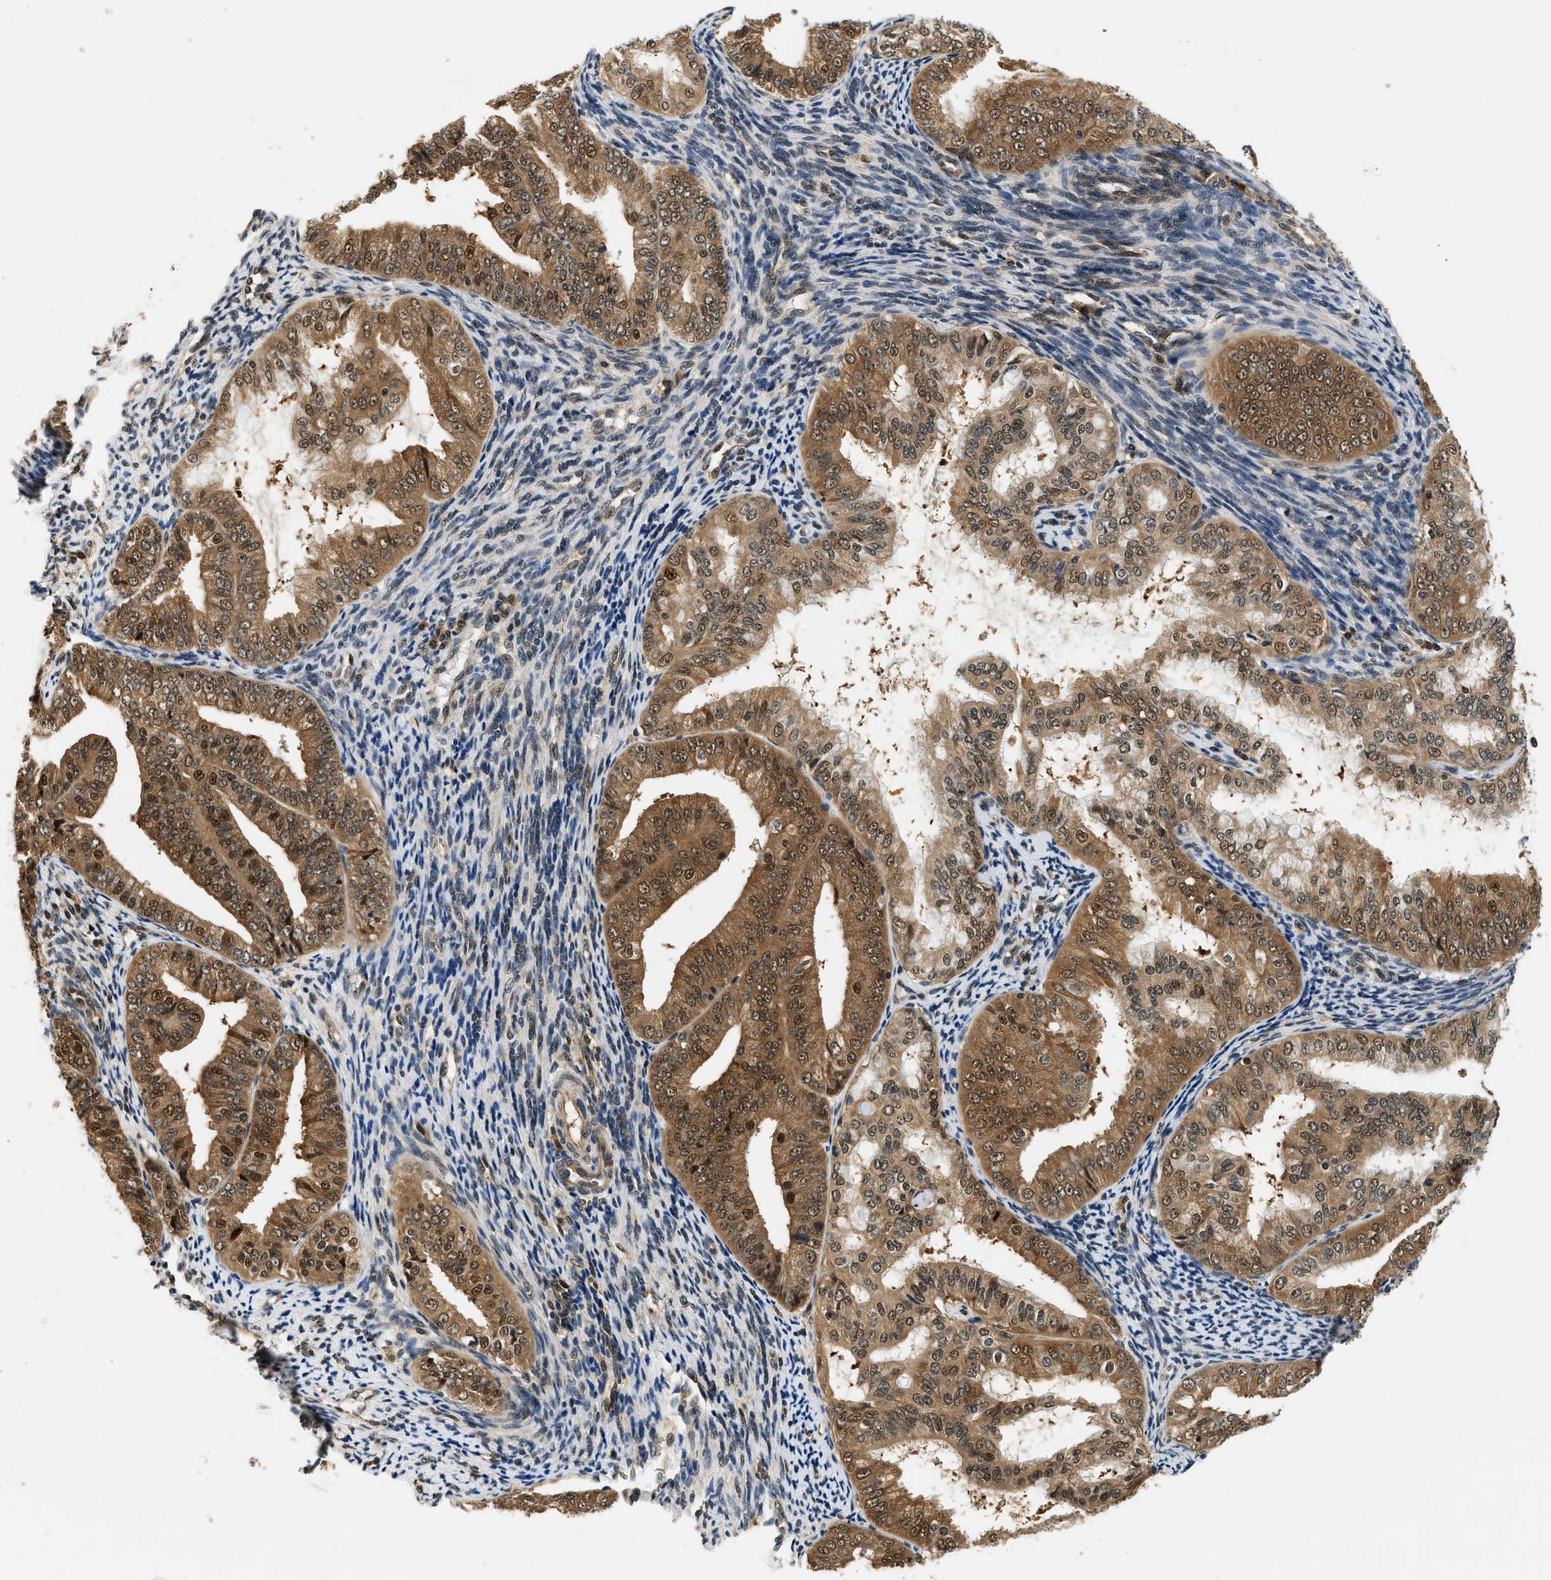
{"staining": {"intensity": "strong", "quantity": ">75%", "location": "cytoplasmic/membranous,nuclear"}, "tissue": "endometrial cancer", "cell_type": "Tumor cells", "image_type": "cancer", "snomed": [{"axis": "morphology", "description": "Adenocarcinoma, NOS"}, {"axis": "topography", "description": "Endometrium"}], "caption": "About >75% of tumor cells in endometrial cancer (adenocarcinoma) reveal strong cytoplasmic/membranous and nuclear protein staining as visualized by brown immunohistochemical staining.", "gene": "PSMD3", "patient": {"sex": "female", "age": 63}}